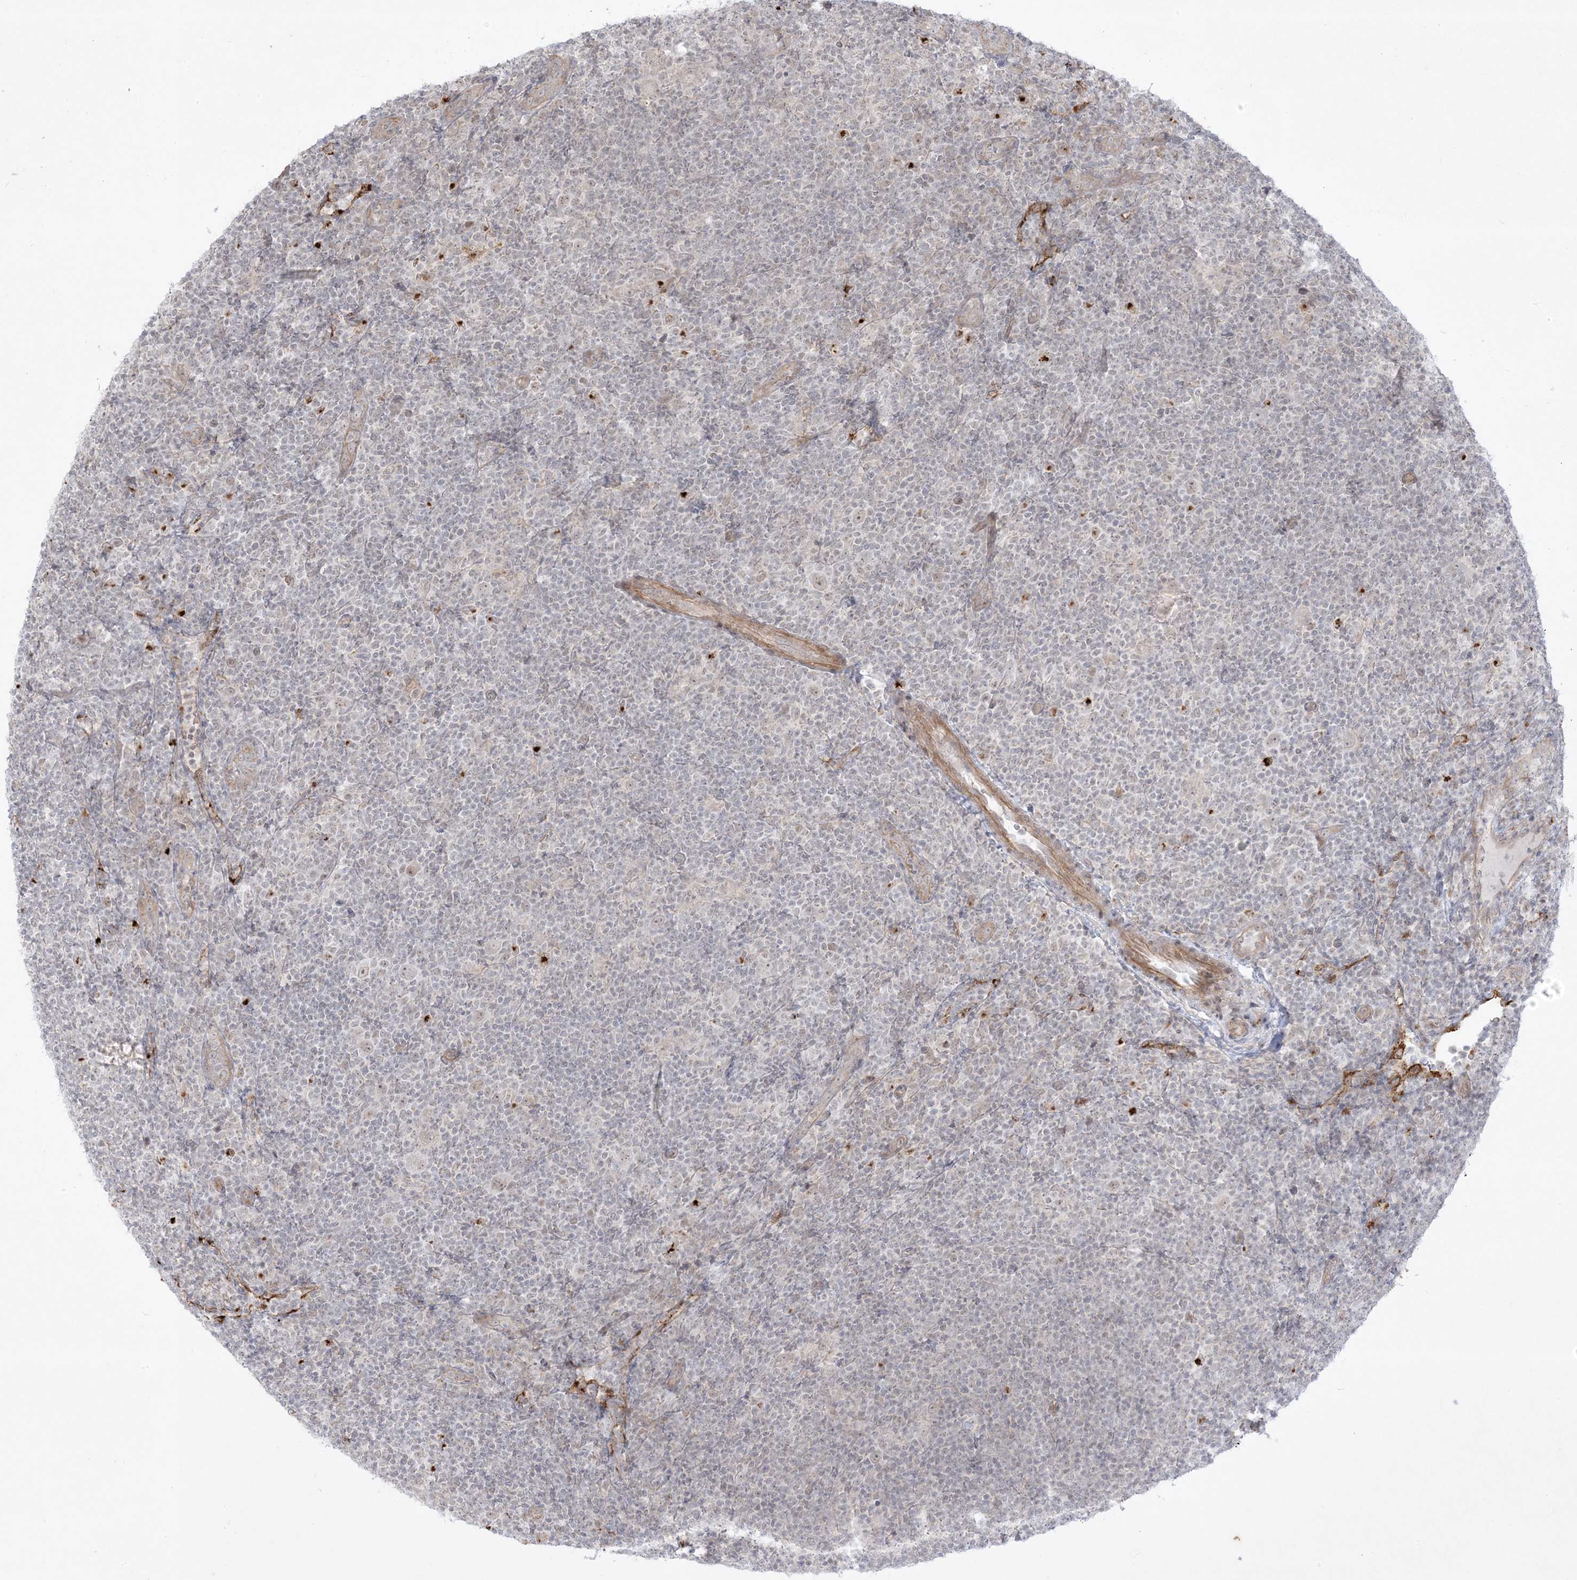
{"staining": {"intensity": "weak", "quantity": "<25%", "location": "nuclear"}, "tissue": "lymphoma", "cell_type": "Tumor cells", "image_type": "cancer", "snomed": [{"axis": "morphology", "description": "Hodgkin's disease, NOS"}, {"axis": "topography", "description": "Lymph node"}], "caption": "Human lymphoma stained for a protein using immunohistochemistry demonstrates no expression in tumor cells.", "gene": "PTK6", "patient": {"sex": "female", "age": 57}}